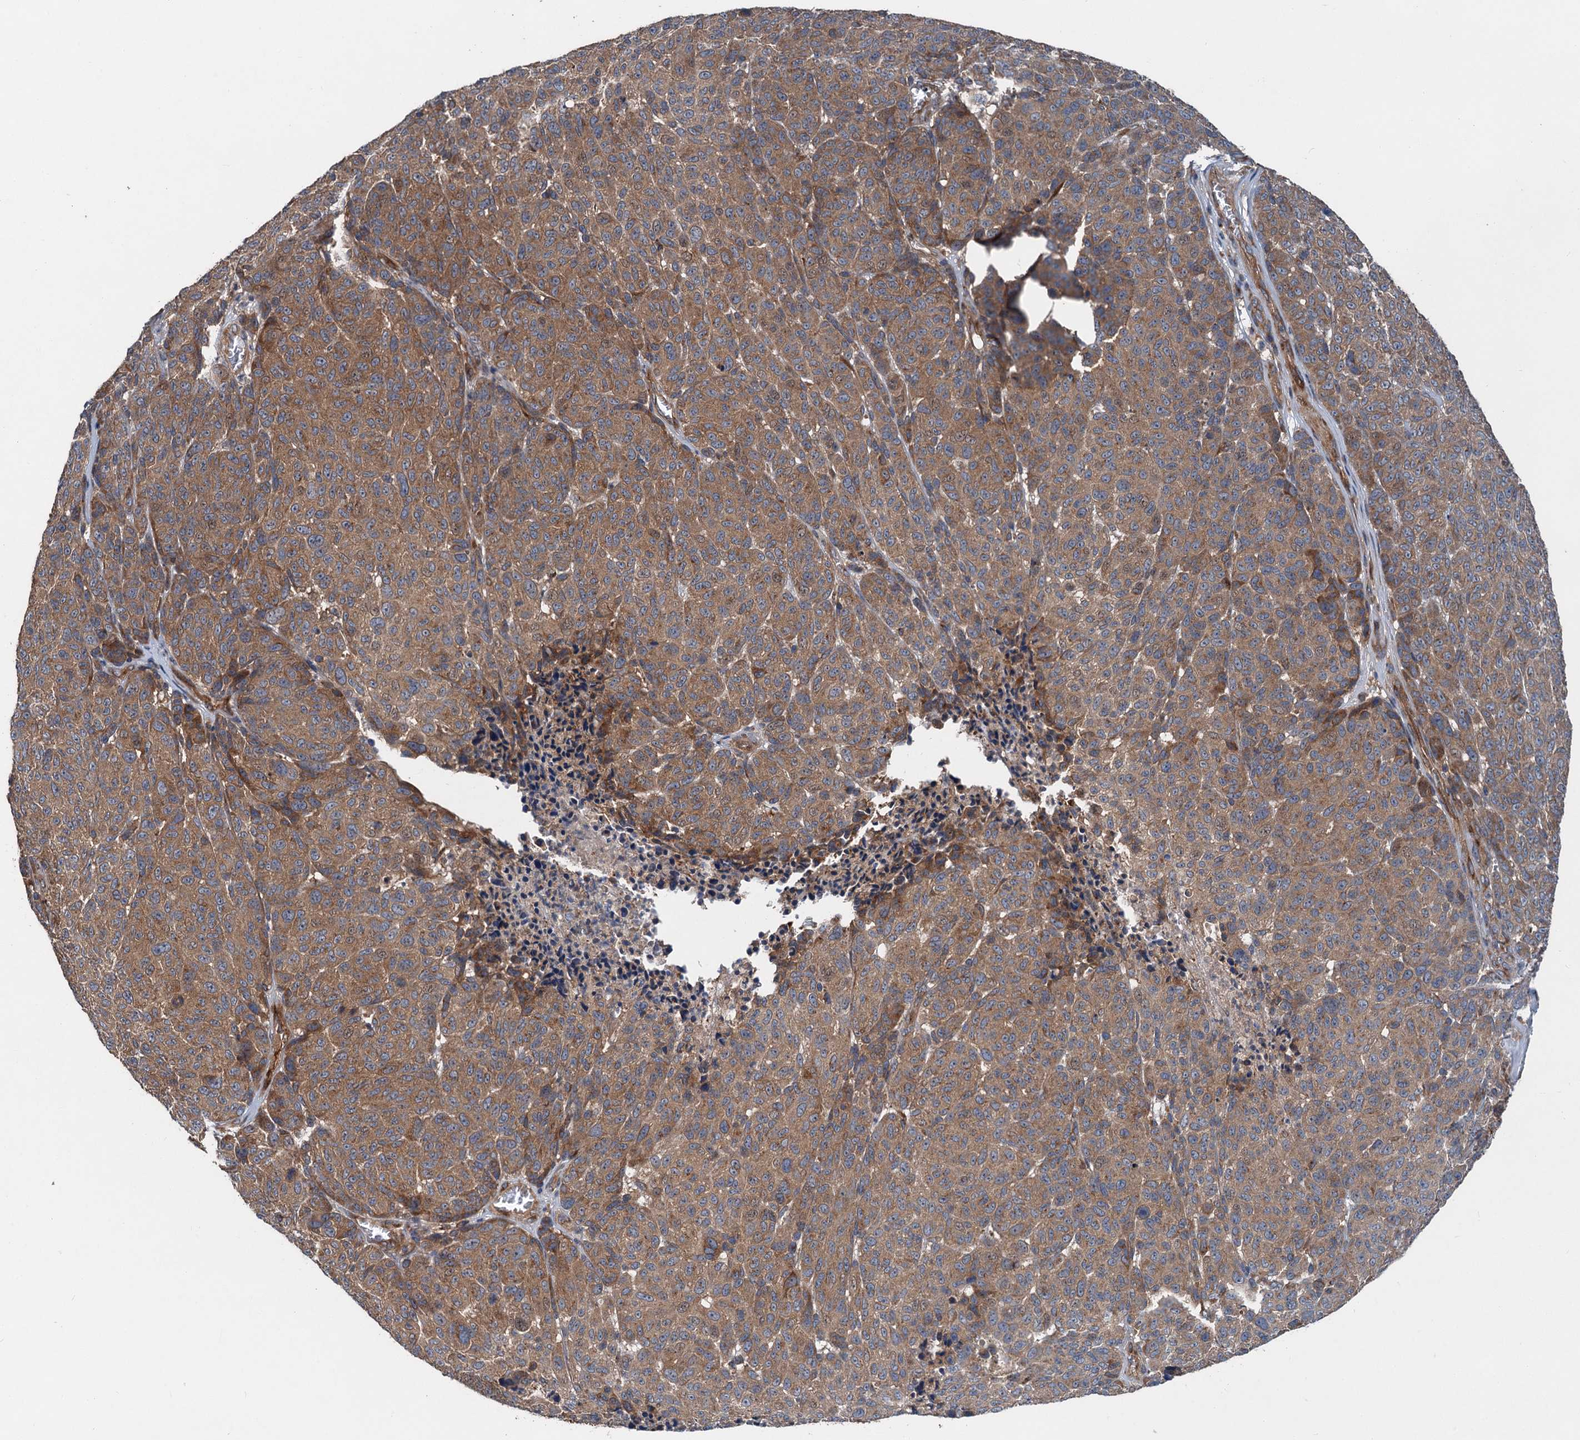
{"staining": {"intensity": "moderate", "quantity": ">75%", "location": "cytoplasmic/membranous"}, "tissue": "melanoma", "cell_type": "Tumor cells", "image_type": "cancer", "snomed": [{"axis": "morphology", "description": "Malignant melanoma, NOS"}, {"axis": "topography", "description": "Skin"}], "caption": "Malignant melanoma stained for a protein (brown) demonstrates moderate cytoplasmic/membranous positive expression in approximately >75% of tumor cells.", "gene": "COG3", "patient": {"sex": "male", "age": 49}}